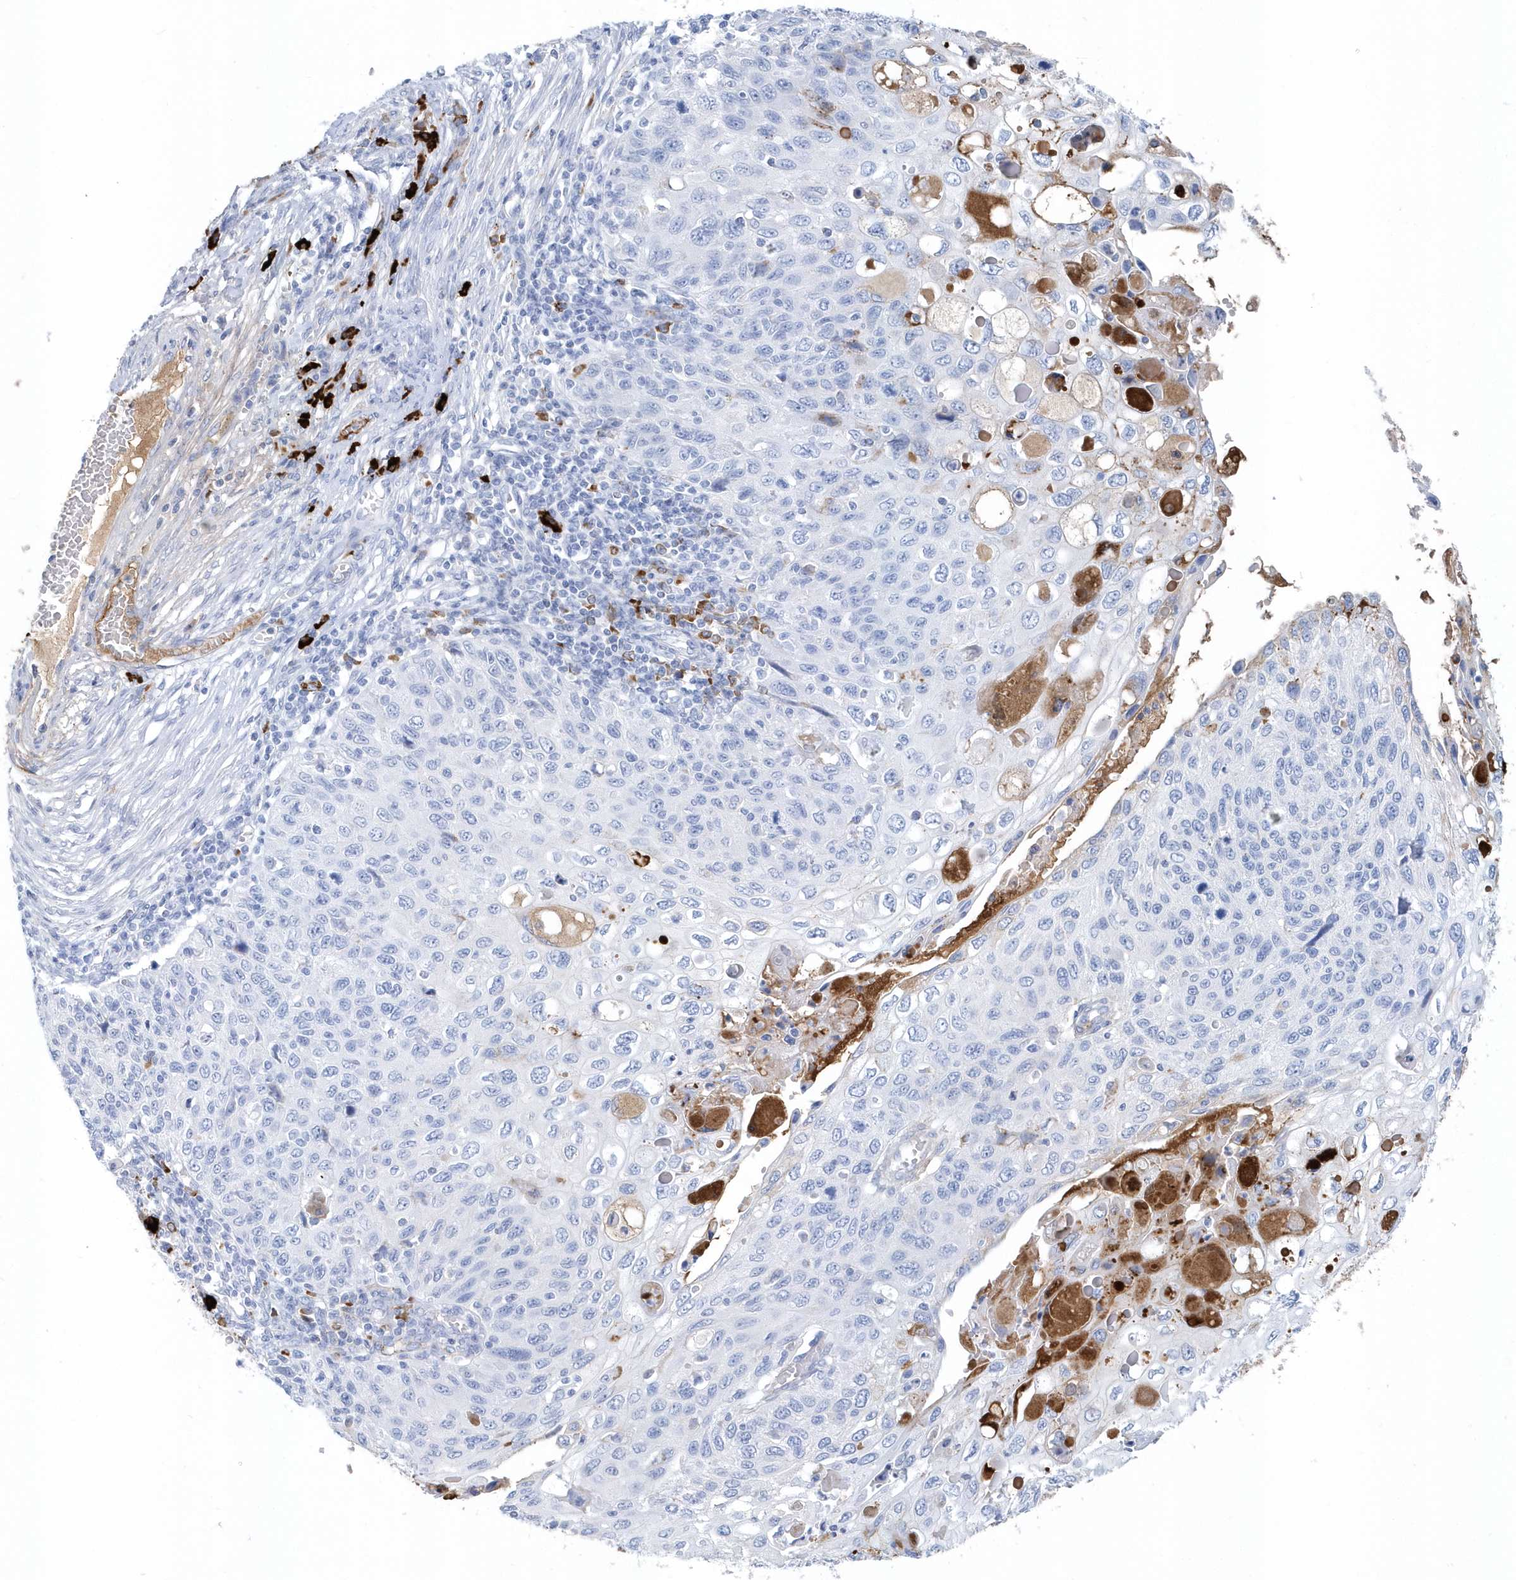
{"staining": {"intensity": "strong", "quantity": "<25%", "location": "cytoplasmic/membranous"}, "tissue": "cervical cancer", "cell_type": "Tumor cells", "image_type": "cancer", "snomed": [{"axis": "morphology", "description": "Squamous cell carcinoma, NOS"}, {"axis": "topography", "description": "Cervix"}], "caption": "This image demonstrates immunohistochemistry (IHC) staining of cervical squamous cell carcinoma, with medium strong cytoplasmic/membranous expression in approximately <25% of tumor cells.", "gene": "JCHAIN", "patient": {"sex": "female", "age": 70}}